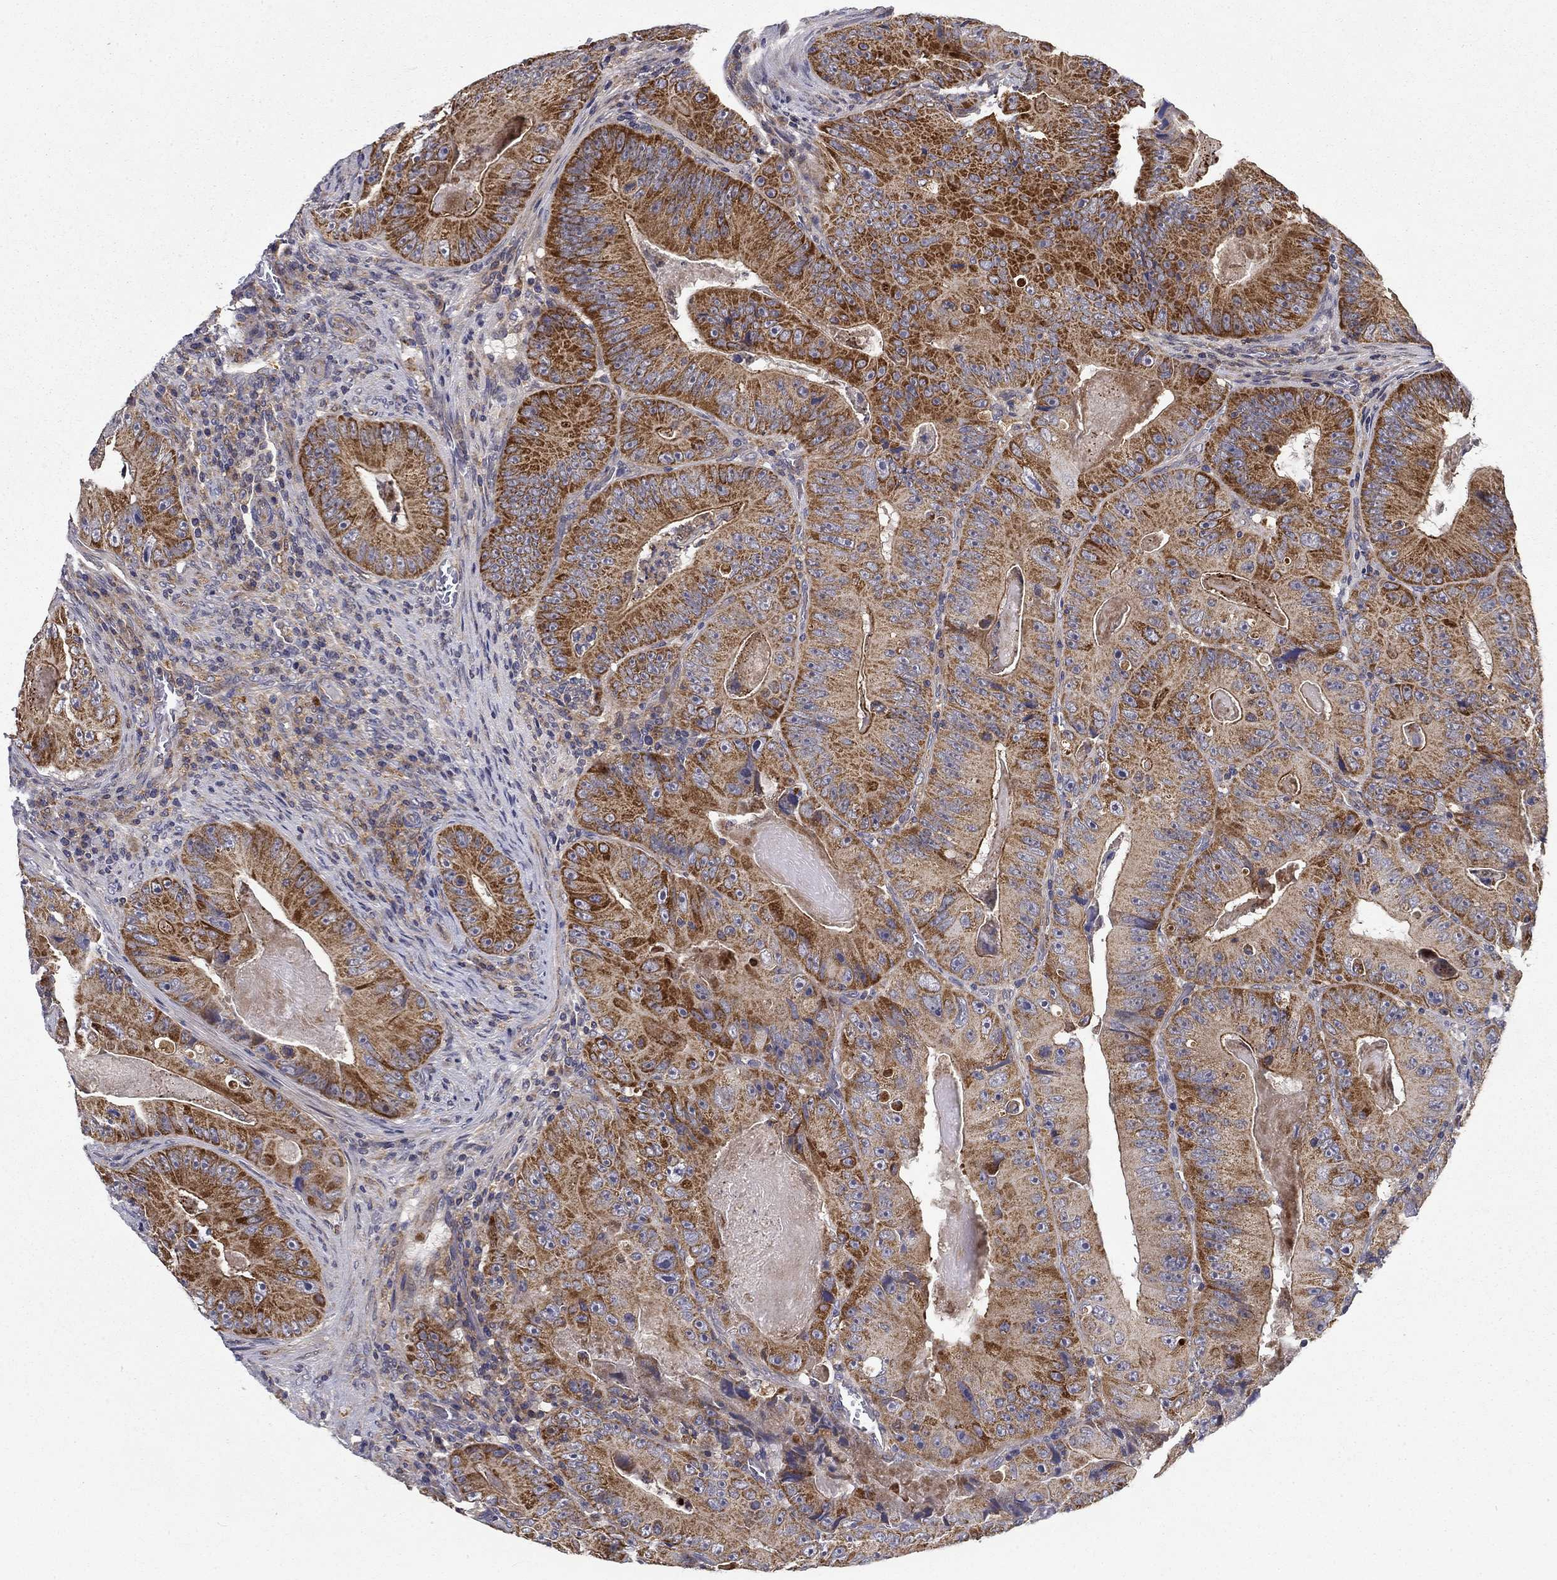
{"staining": {"intensity": "strong", "quantity": "25%-75%", "location": "cytoplasmic/membranous"}, "tissue": "colorectal cancer", "cell_type": "Tumor cells", "image_type": "cancer", "snomed": [{"axis": "morphology", "description": "Adenocarcinoma, NOS"}, {"axis": "topography", "description": "Colon"}], "caption": "A high-resolution micrograph shows IHC staining of colorectal adenocarcinoma, which reveals strong cytoplasmic/membranous positivity in approximately 25%-75% of tumor cells.", "gene": "ALDH4A1", "patient": {"sex": "female", "age": 86}}